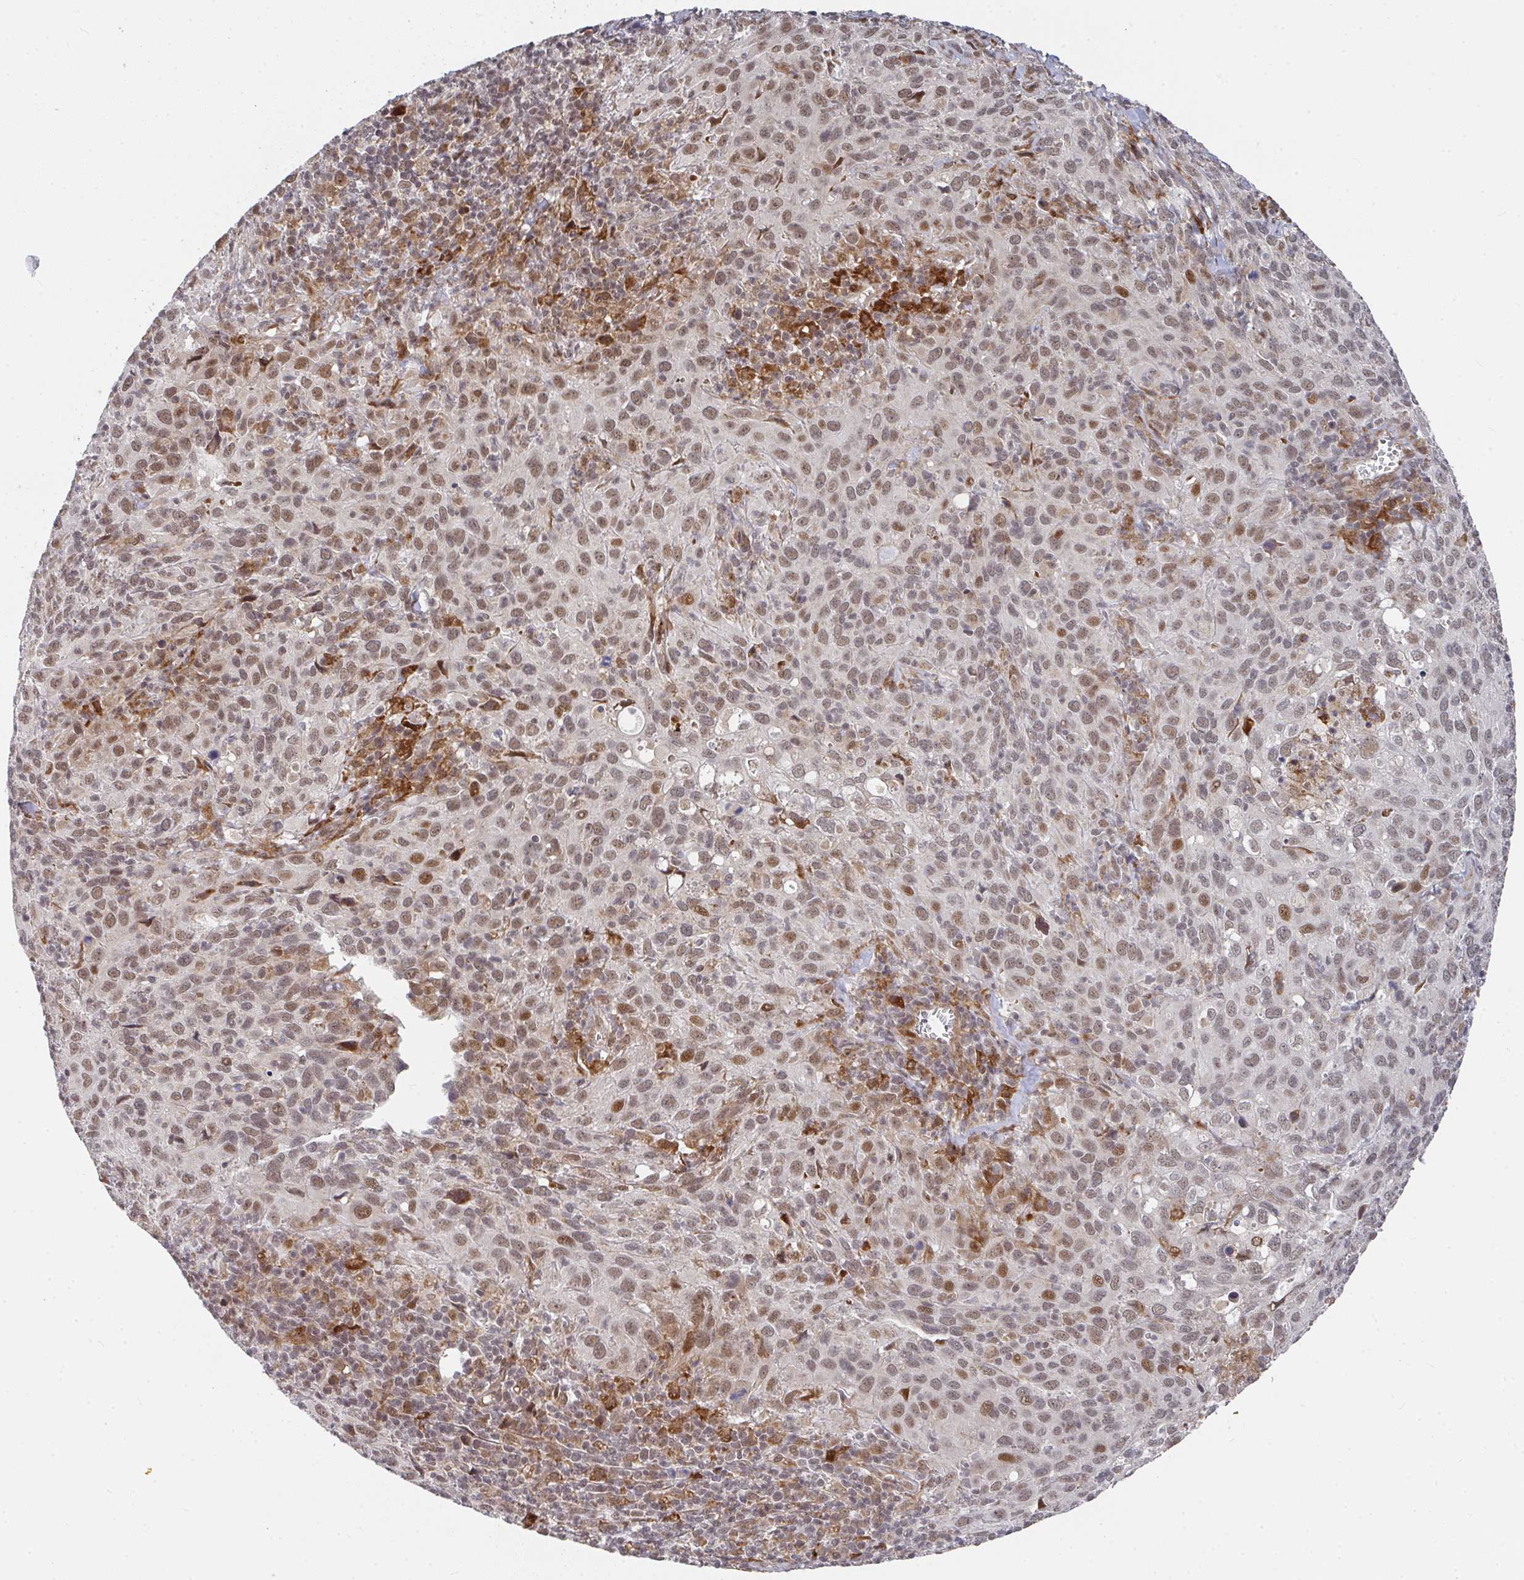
{"staining": {"intensity": "moderate", "quantity": ">75%", "location": "nuclear"}, "tissue": "cervical cancer", "cell_type": "Tumor cells", "image_type": "cancer", "snomed": [{"axis": "morphology", "description": "Squamous cell carcinoma, NOS"}, {"axis": "topography", "description": "Cervix"}], "caption": "A high-resolution photomicrograph shows IHC staining of cervical cancer, which exhibits moderate nuclear positivity in approximately >75% of tumor cells.", "gene": "RBBP5", "patient": {"sex": "female", "age": 51}}